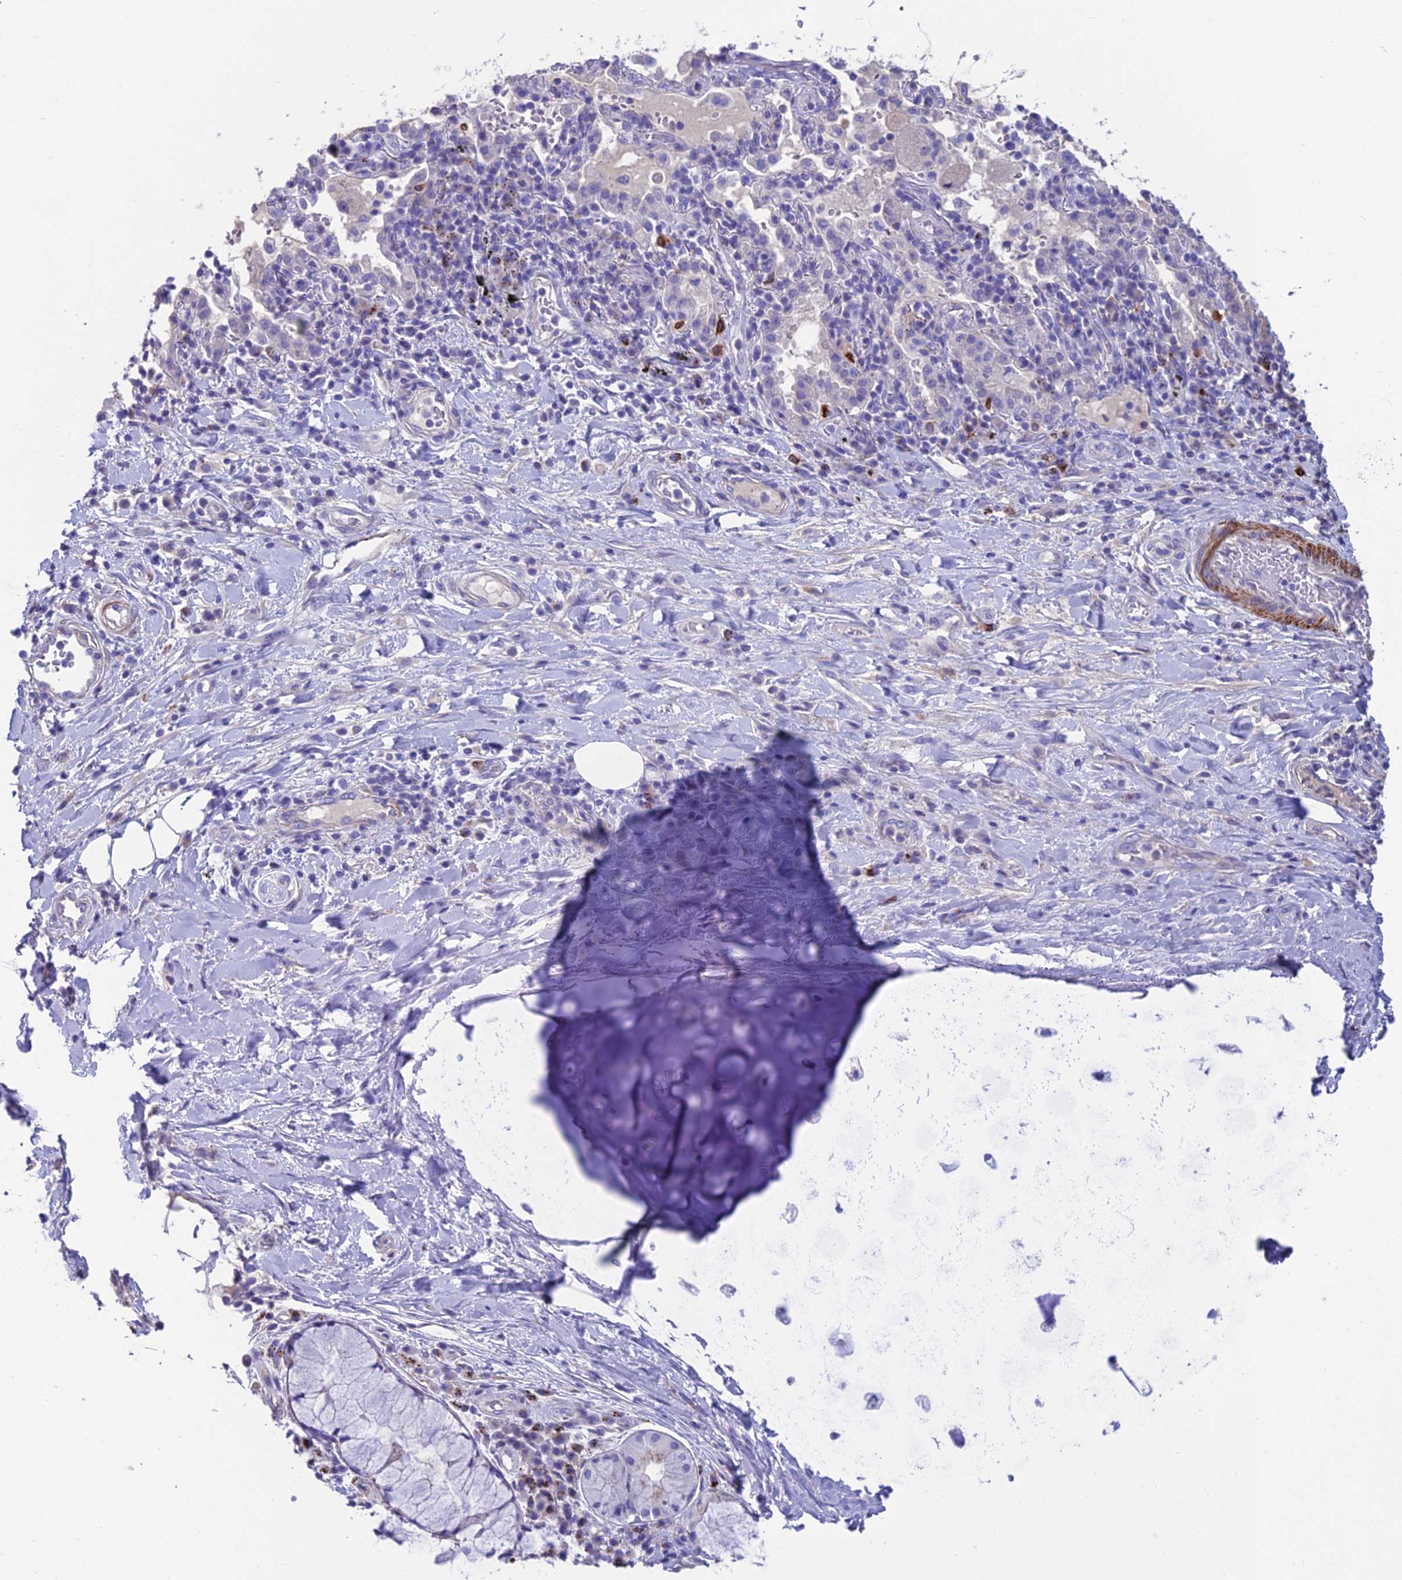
{"staining": {"intensity": "negative", "quantity": "none", "location": "none"}, "tissue": "adipose tissue", "cell_type": "Adipocytes", "image_type": "normal", "snomed": [{"axis": "morphology", "description": "Normal tissue, NOS"}, {"axis": "morphology", "description": "Squamous cell carcinoma, NOS"}, {"axis": "topography", "description": "Bronchus"}, {"axis": "topography", "description": "Lung"}], "caption": "IHC micrograph of benign adipose tissue: human adipose tissue stained with DAB (3,3'-diaminobenzidine) displays no significant protein positivity in adipocytes.", "gene": "GNG11", "patient": {"sex": "male", "age": 64}}